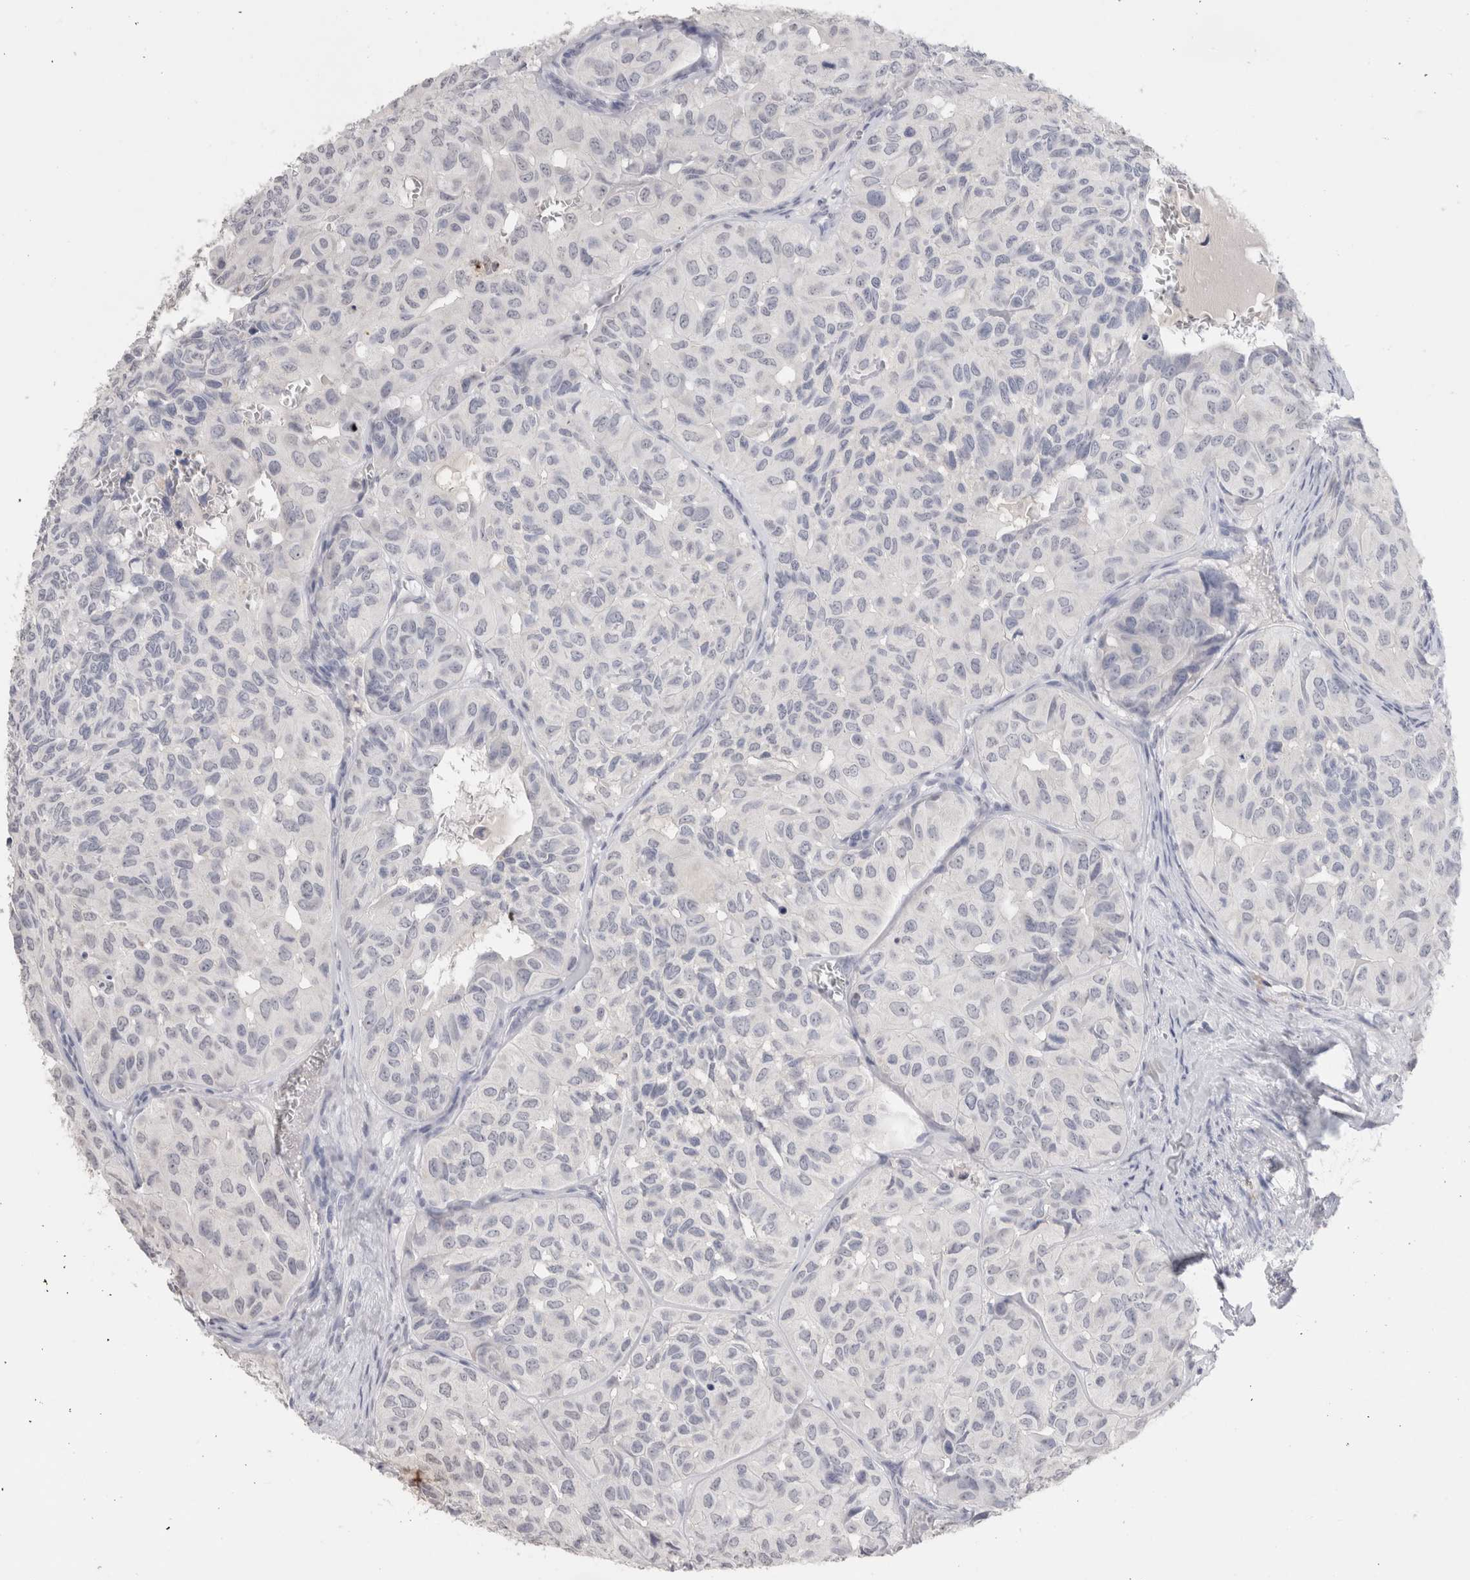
{"staining": {"intensity": "negative", "quantity": "none", "location": "none"}, "tissue": "head and neck cancer", "cell_type": "Tumor cells", "image_type": "cancer", "snomed": [{"axis": "morphology", "description": "Adenocarcinoma, NOS"}, {"axis": "topography", "description": "Salivary gland, NOS"}, {"axis": "topography", "description": "Head-Neck"}], "caption": "Tumor cells are negative for protein expression in human head and neck cancer. Nuclei are stained in blue.", "gene": "LAMP3", "patient": {"sex": "female", "age": 76}}